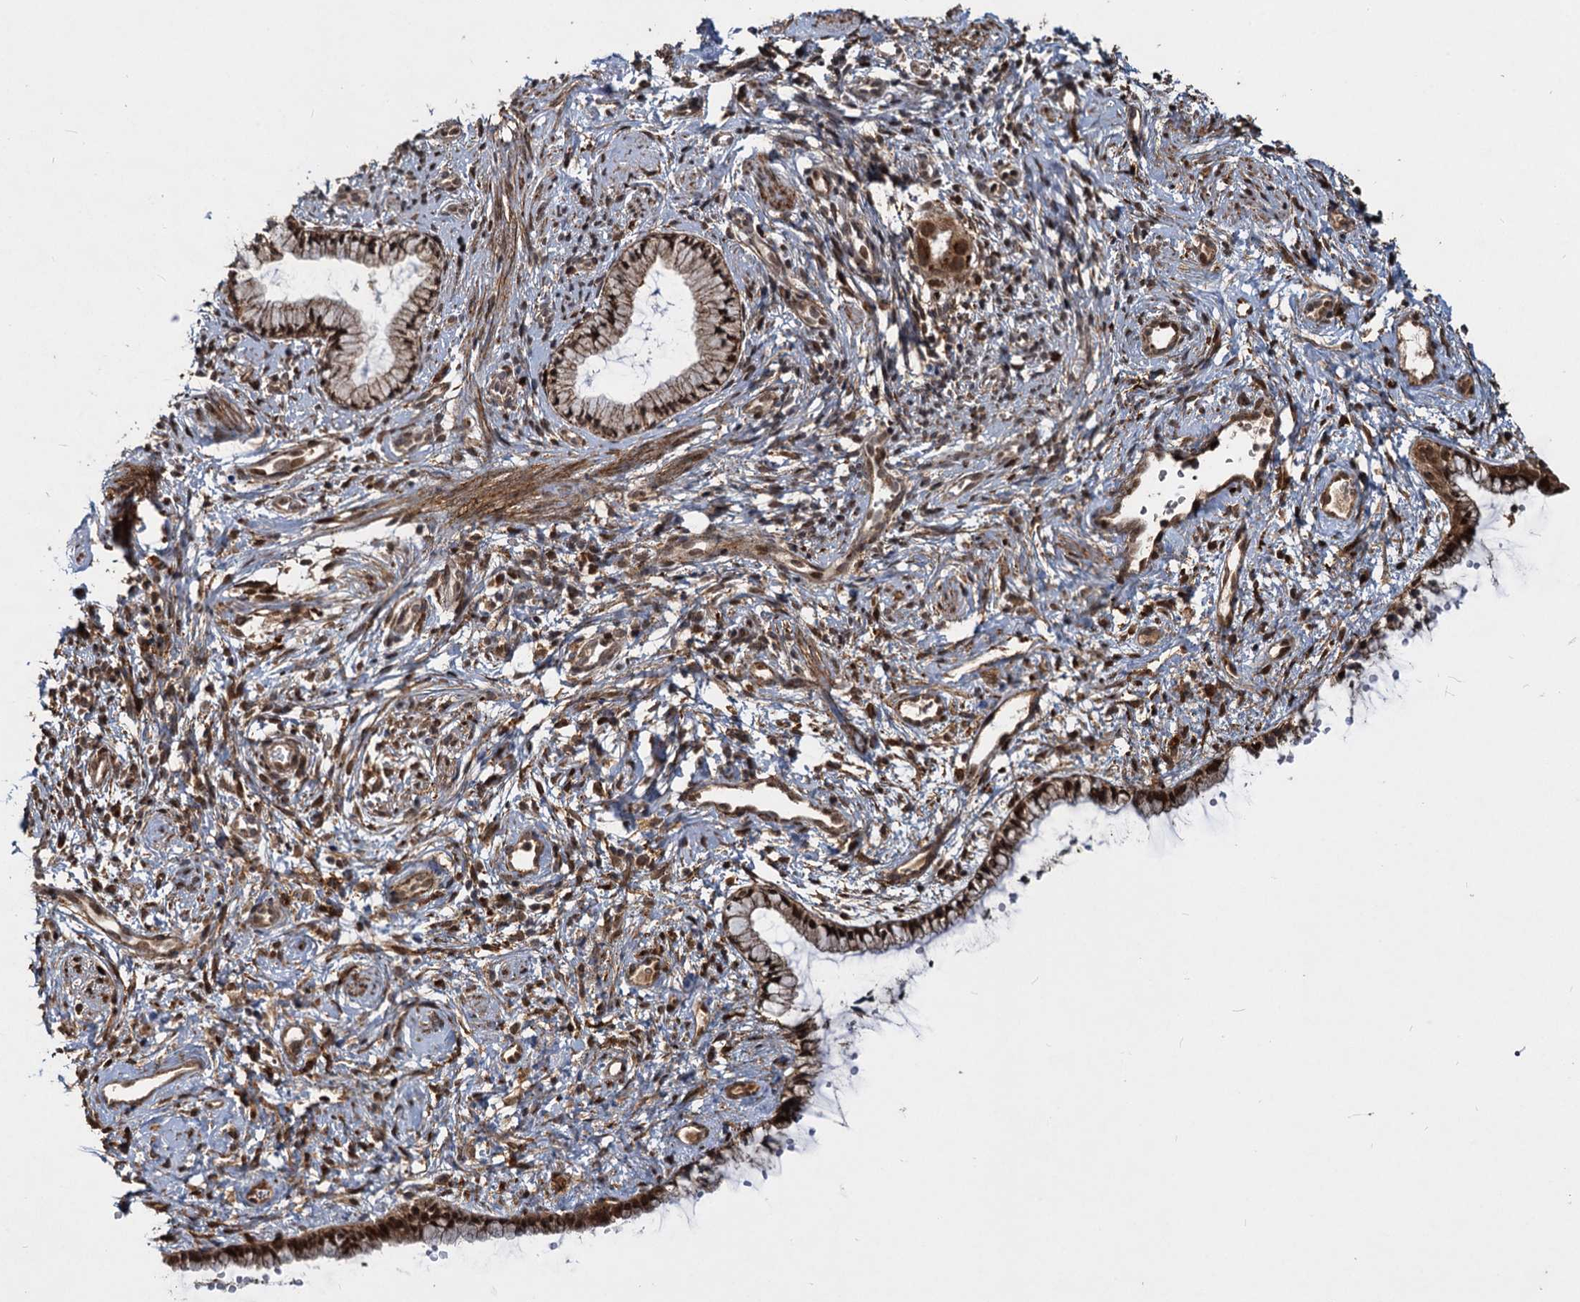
{"staining": {"intensity": "strong", "quantity": ">75%", "location": "cytoplasmic/membranous,nuclear"}, "tissue": "cervix", "cell_type": "Glandular cells", "image_type": "normal", "snomed": [{"axis": "morphology", "description": "Normal tissue, NOS"}, {"axis": "topography", "description": "Cervix"}], "caption": "Cervix stained with a brown dye reveals strong cytoplasmic/membranous,nuclear positive staining in about >75% of glandular cells.", "gene": "TRIM23", "patient": {"sex": "female", "age": 57}}